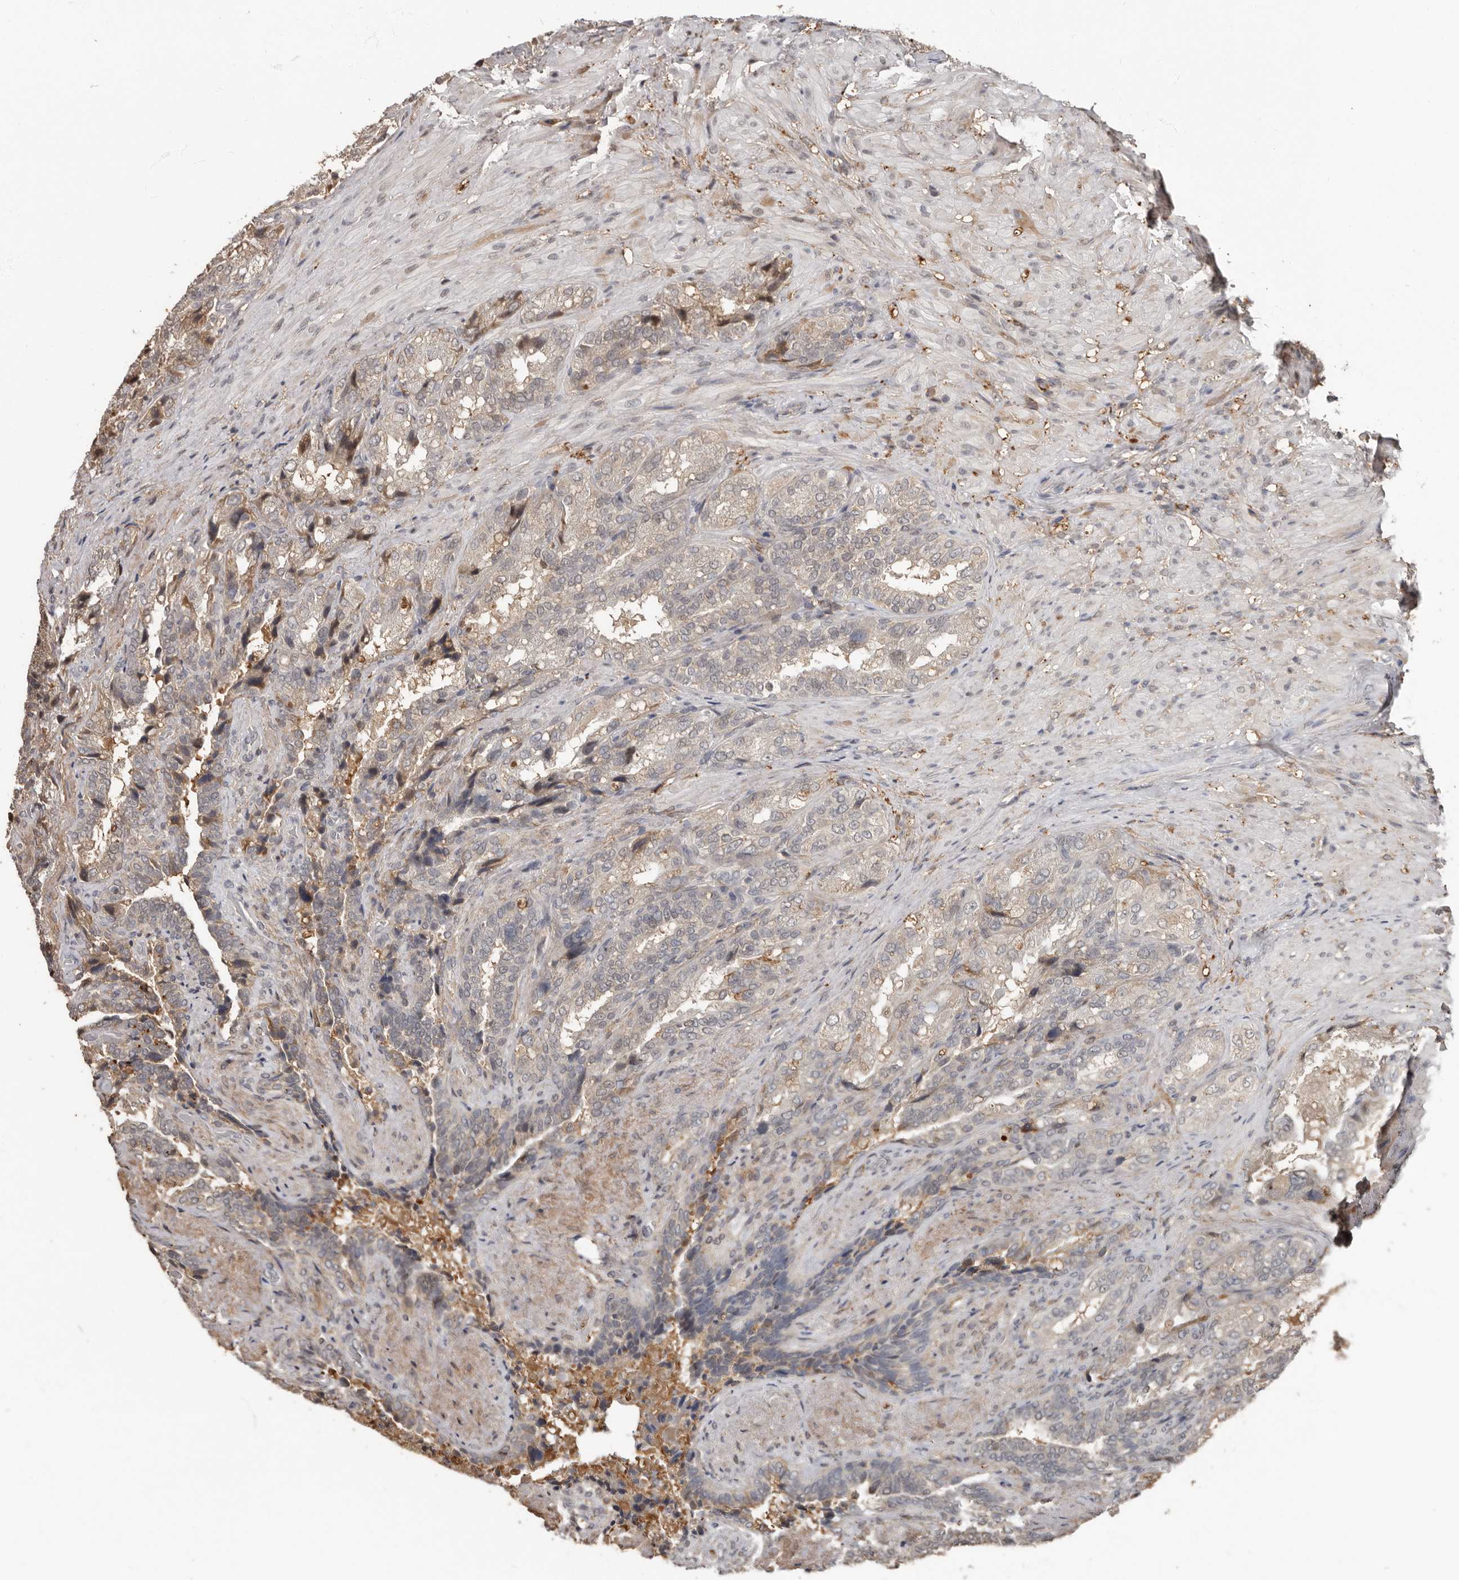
{"staining": {"intensity": "weak", "quantity": "25%-75%", "location": "cytoplasmic/membranous,nuclear"}, "tissue": "seminal vesicle", "cell_type": "Glandular cells", "image_type": "normal", "snomed": [{"axis": "morphology", "description": "Normal tissue, NOS"}, {"axis": "topography", "description": "Seminal veicle"}, {"axis": "topography", "description": "Peripheral nerve tissue"}], "caption": "Normal seminal vesicle was stained to show a protein in brown. There is low levels of weak cytoplasmic/membranous,nuclear expression in approximately 25%-75% of glandular cells. (brown staining indicates protein expression, while blue staining denotes nuclei).", "gene": "LRGUK", "patient": {"sex": "male", "age": 63}}